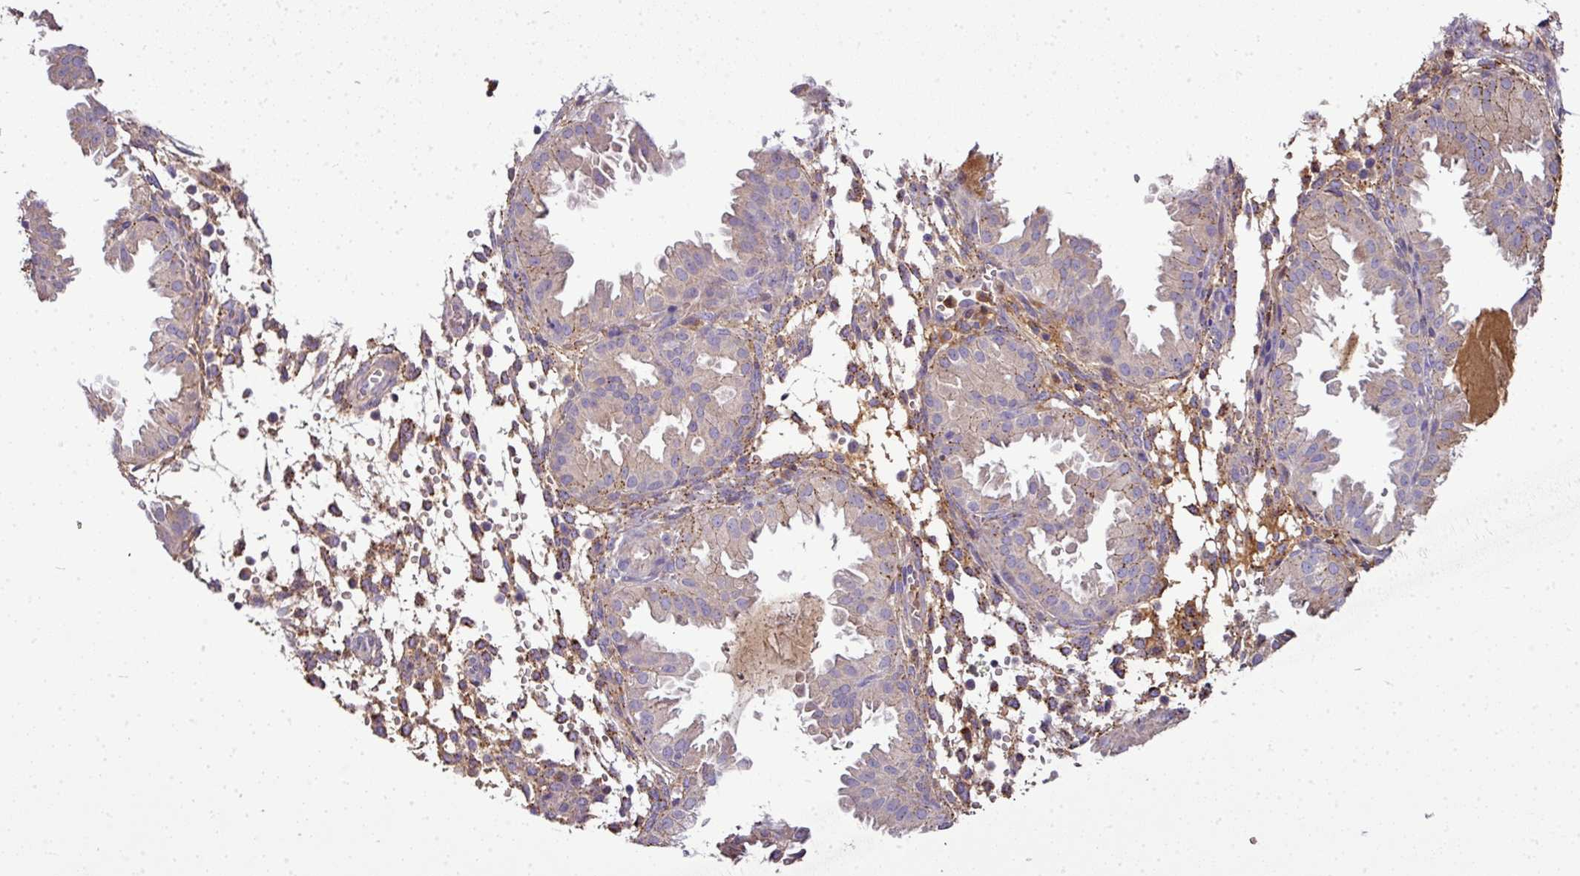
{"staining": {"intensity": "moderate", "quantity": ">75%", "location": "cytoplasmic/membranous"}, "tissue": "endometrium", "cell_type": "Cells in endometrial stroma", "image_type": "normal", "snomed": [{"axis": "morphology", "description": "Normal tissue, NOS"}, {"axis": "topography", "description": "Endometrium"}], "caption": "Immunohistochemistry of unremarkable endometrium reveals medium levels of moderate cytoplasmic/membranous staining in approximately >75% of cells in endometrial stroma. (brown staining indicates protein expression, while blue staining denotes nuclei).", "gene": "CAB39L", "patient": {"sex": "female", "age": 33}}